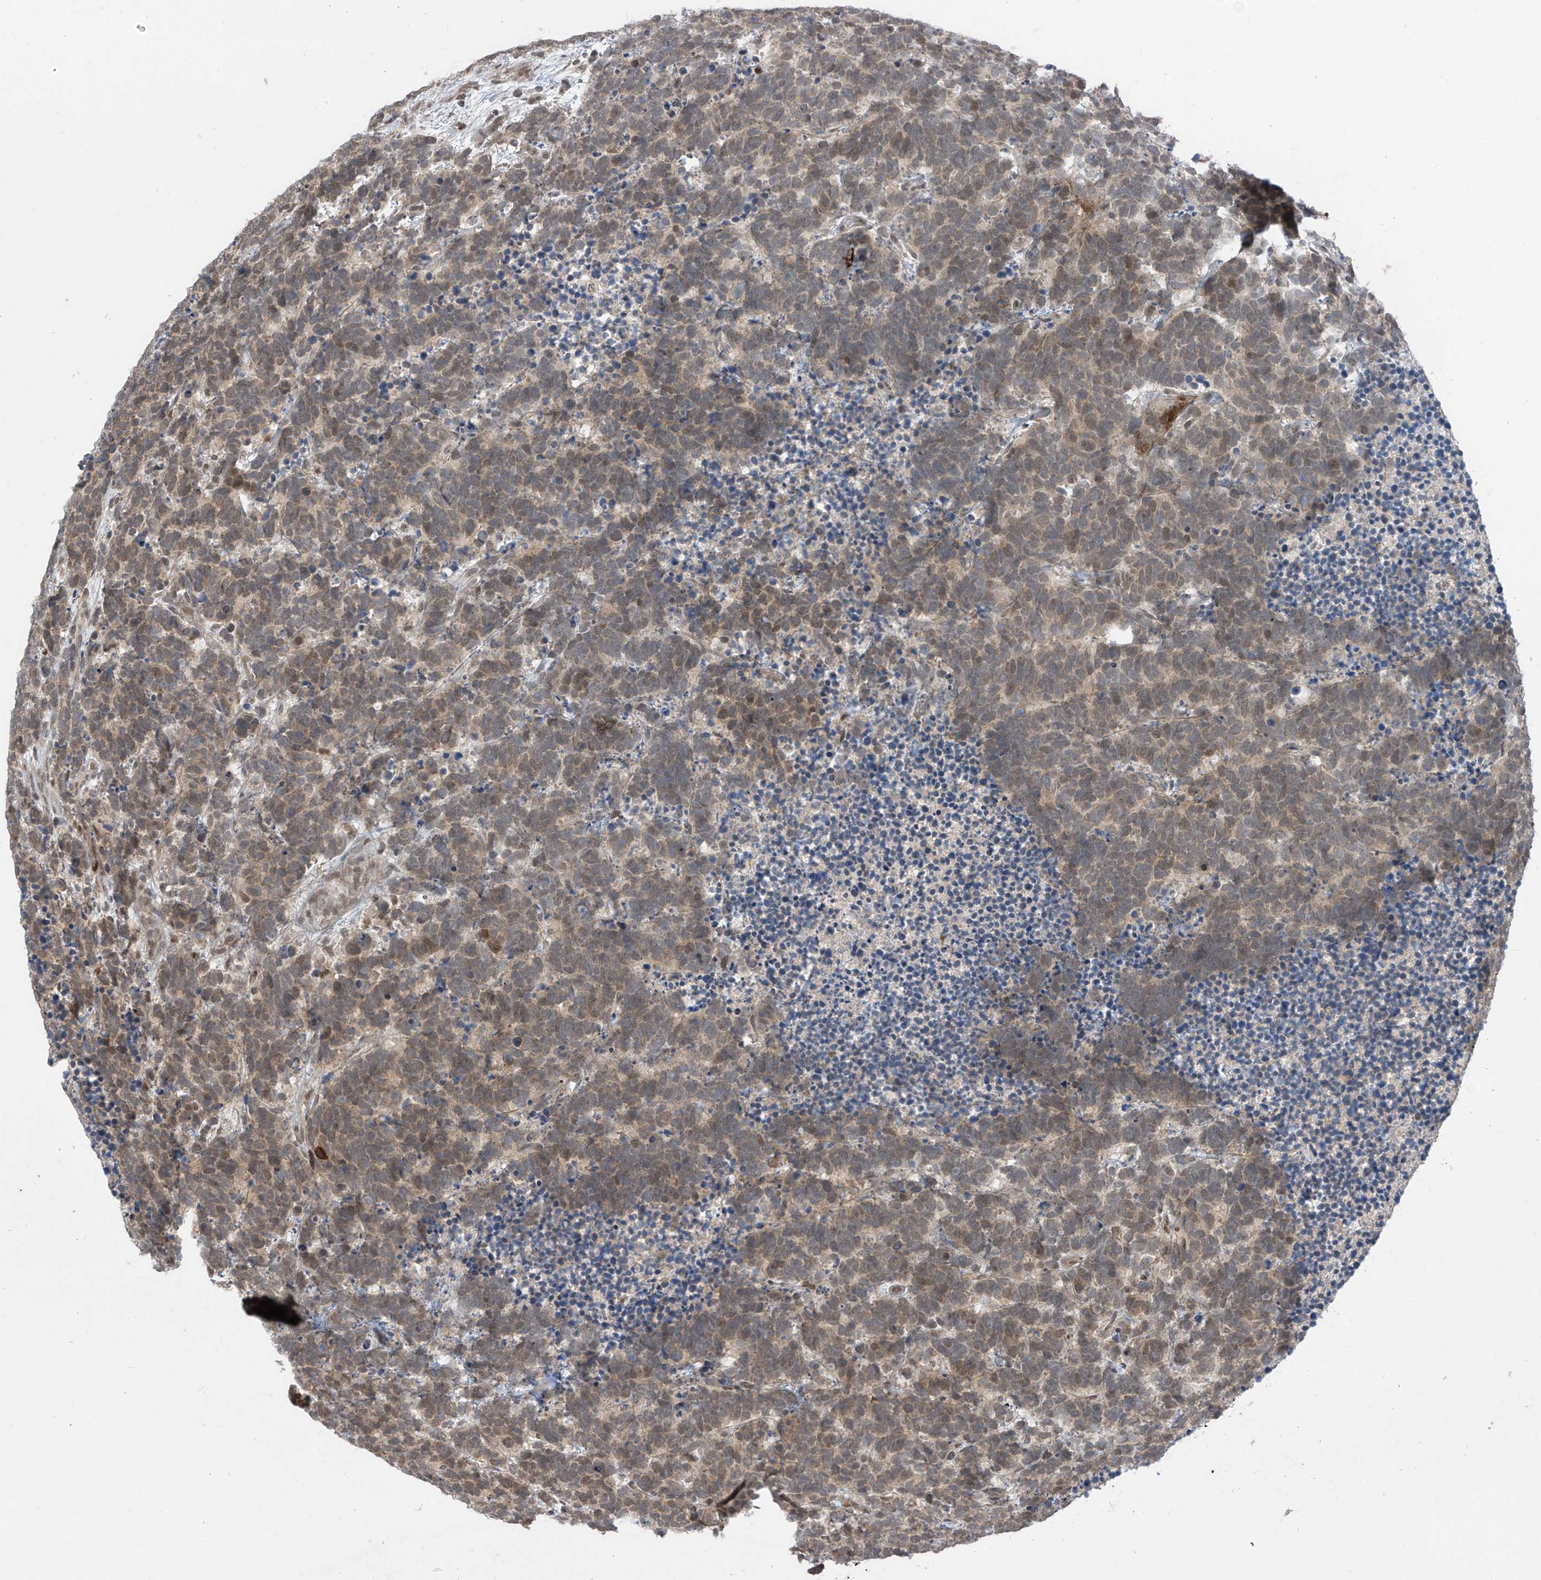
{"staining": {"intensity": "weak", "quantity": ">75%", "location": "cytoplasmic/membranous,nuclear"}, "tissue": "carcinoid", "cell_type": "Tumor cells", "image_type": "cancer", "snomed": [{"axis": "morphology", "description": "Carcinoma, NOS"}, {"axis": "morphology", "description": "Carcinoid, malignant, NOS"}, {"axis": "topography", "description": "Urinary bladder"}], "caption": "Carcinoid was stained to show a protein in brown. There is low levels of weak cytoplasmic/membranous and nuclear expression in approximately >75% of tumor cells.", "gene": "LAGE3", "patient": {"sex": "male", "age": 57}}